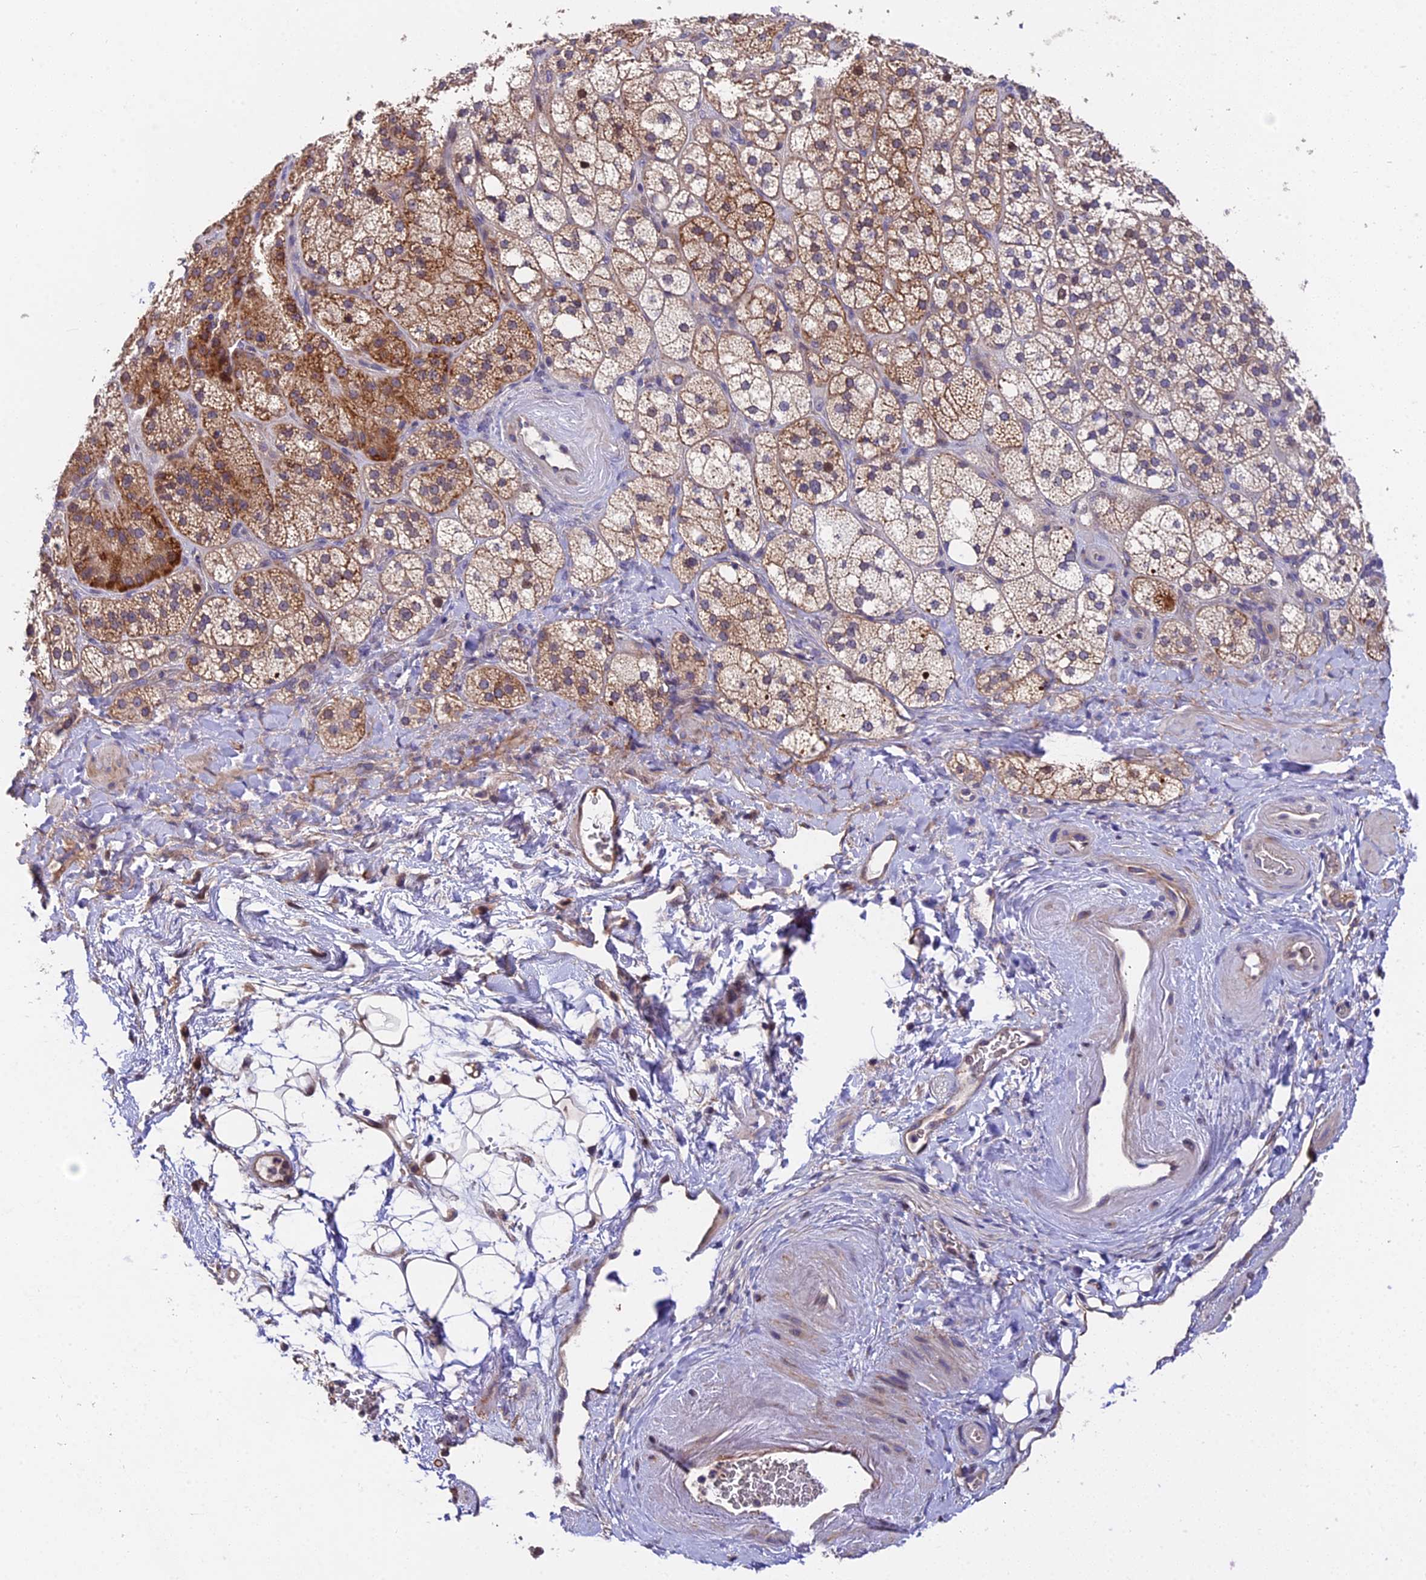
{"staining": {"intensity": "moderate", "quantity": ">75%", "location": "cytoplasmic/membranous"}, "tissue": "adrenal gland", "cell_type": "Glandular cells", "image_type": "normal", "snomed": [{"axis": "morphology", "description": "Normal tissue, NOS"}, {"axis": "topography", "description": "Adrenal gland"}], "caption": "High-magnification brightfield microscopy of benign adrenal gland stained with DAB (brown) and counterstained with hematoxylin (blue). glandular cells exhibit moderate cytoplasmic/membranous positivity is identified in about>75% of cells.", "gene": "TRMT1", "patient": {"sex": "male", "age": 61}}